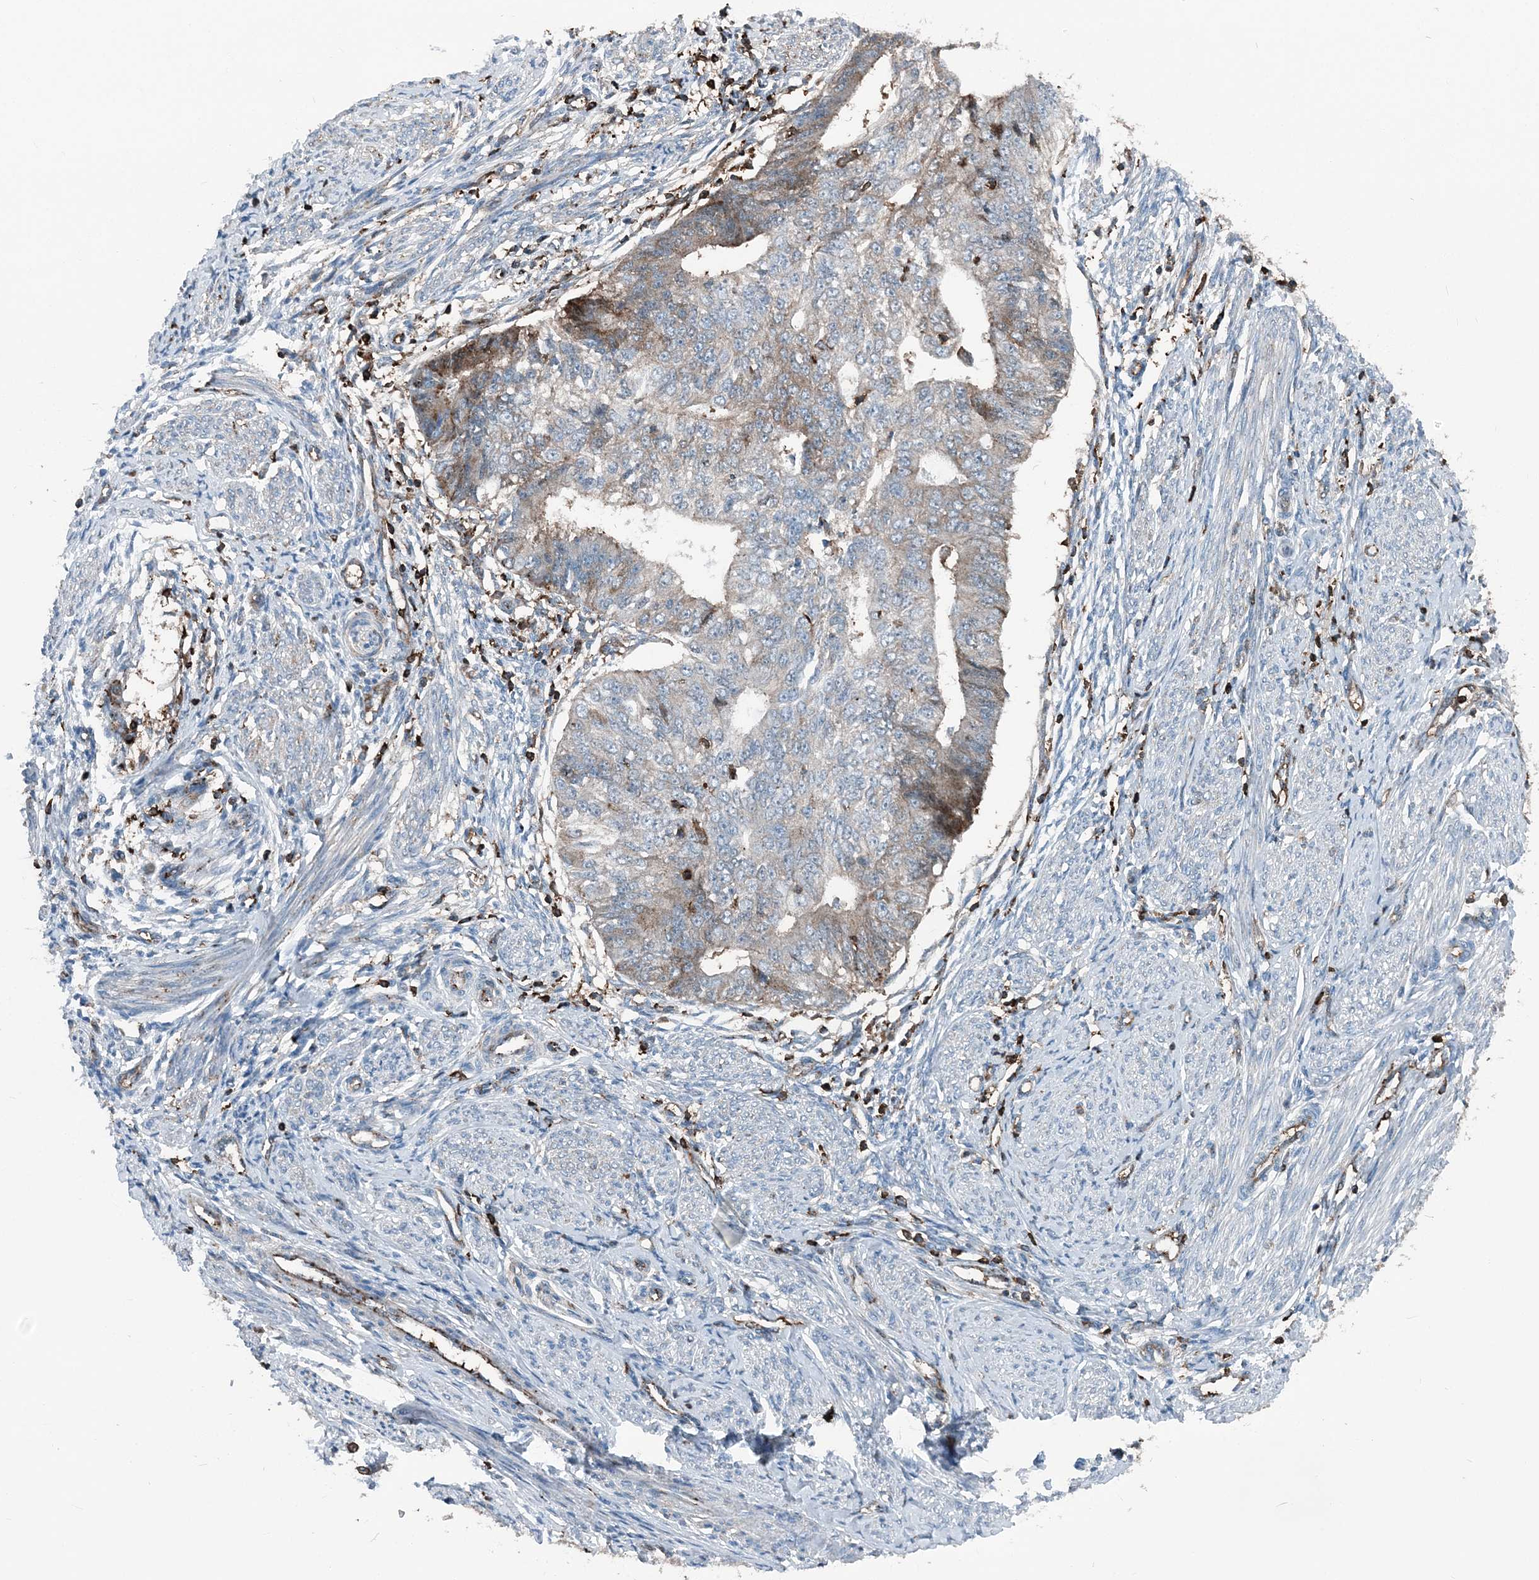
{"staining": {"intensity": "moderate", "quantity": "<25%", "location": "cytoplasmic/membranous"}, "tissue": "endometrial cancer", "cell_type": "Tumor cells", "image_type": "cancer", "snomed": [{"axis": "morphology", "description": "Adenocarcinoma, NOS"}, {"axis": "topography", "description": "Endometrium"}], "caption": "This histopathology image reveals immunohistochemistry staining of human endometrial cancer, with low moderate cytoplasmic/membranous expression in approximately <25% of tumor cells.", "gene": "CFL1", "patient": {"sex": "female", "age": 32}}